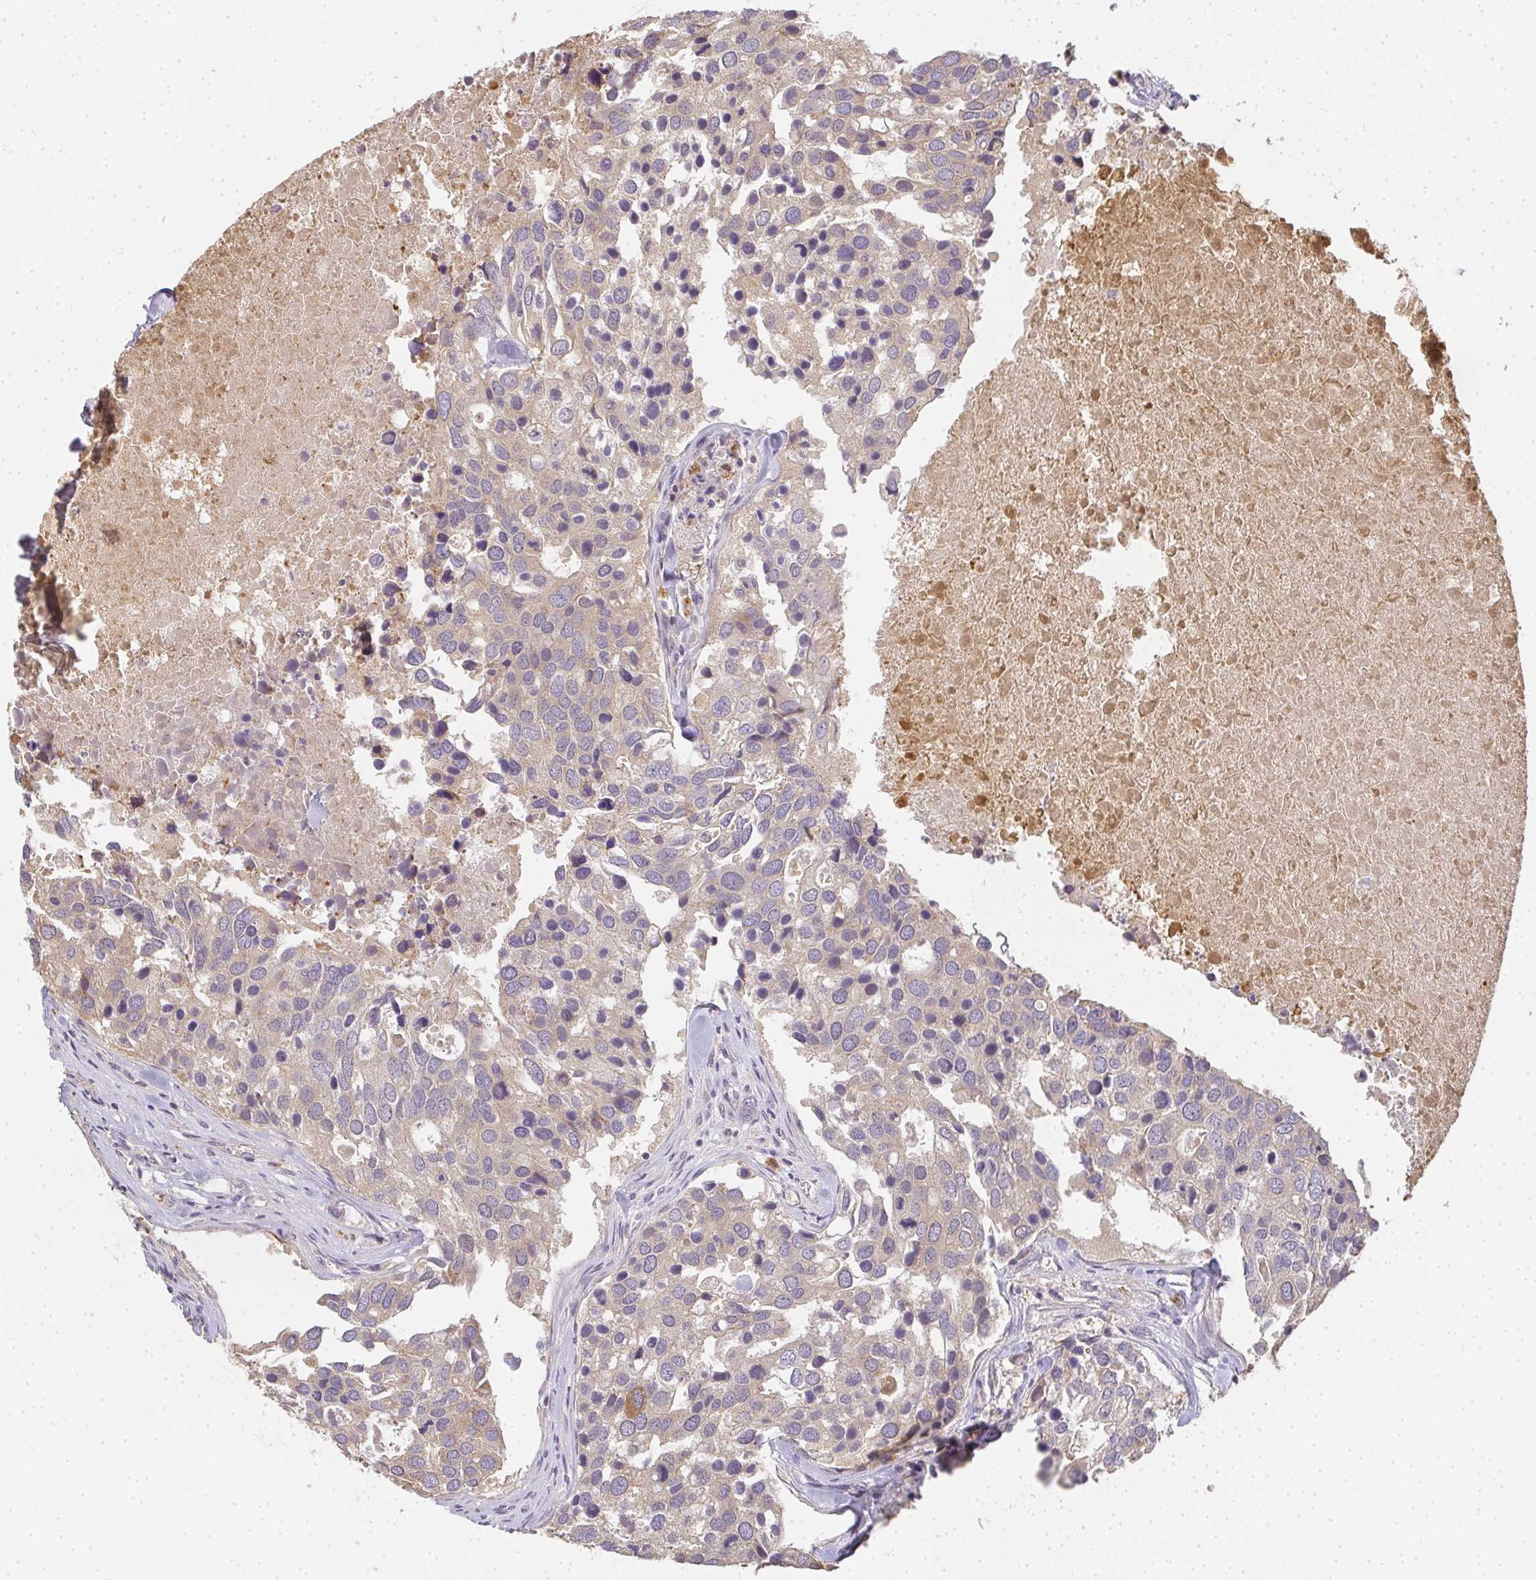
{"staining": {"intensity": "weak", "quantity": "25%-75%", "location": "cytoplasmic/membranous"}, "tissue": "breast cancer", "cell_type": "Tumor cells", "image_type": "cancer", "snomed": [{"axis": "morphology", "description": "Duct carcinoma"}, {"axis": "topography", "description": "Breast"}], "caption": "A micrograph showing weak cytoplasmic/membranous positivity in about 25%-75% of tumor cells in breast cancer, as visualized by brown immunohistochemical staining.", "gene": "SLC35B3", "patient": {"sex": "female", "age": 83}}